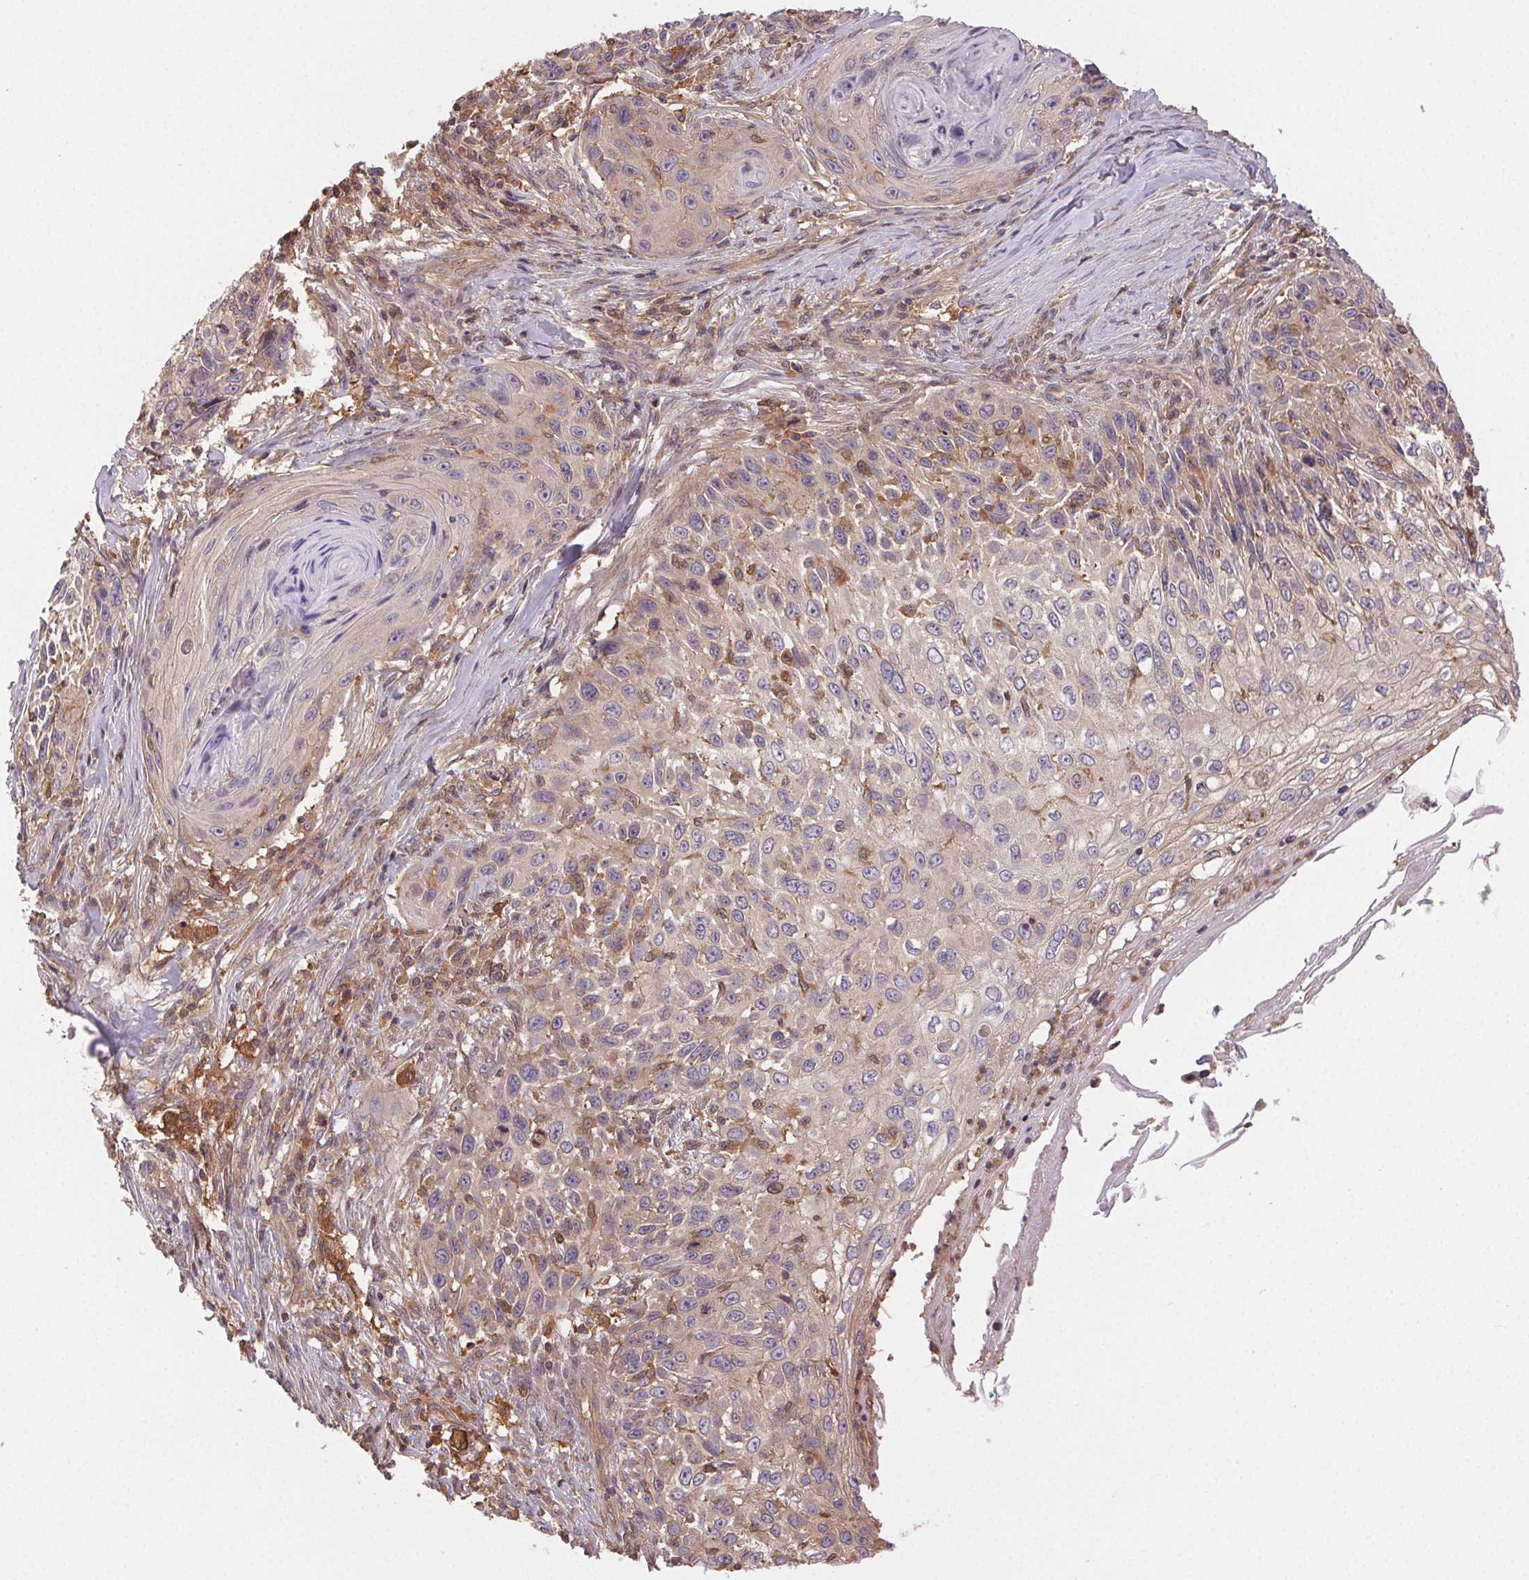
{"staining": {"intensity": "weak", "quantity": "<25%", "location": "cytoplasmic/membranous"}, "tissue": "skin cancer", "cell_type": "Tumor cells", "image_type": "cancer", "snomed": [{"axis": "morphology", "description": "Squamous cell carcinoma, NOS"}, {"axis": "topography", "description": "Skin"}], "caption": "High power microscopy photomicrograph of an immunohistochemistry (IHC) histopathology image of skin cancer (squamous cell carcinoma), revealing no significant positivity in tumor cells.", "gene": "GDI2", "patient": {"sex": "male", "age": 92}}